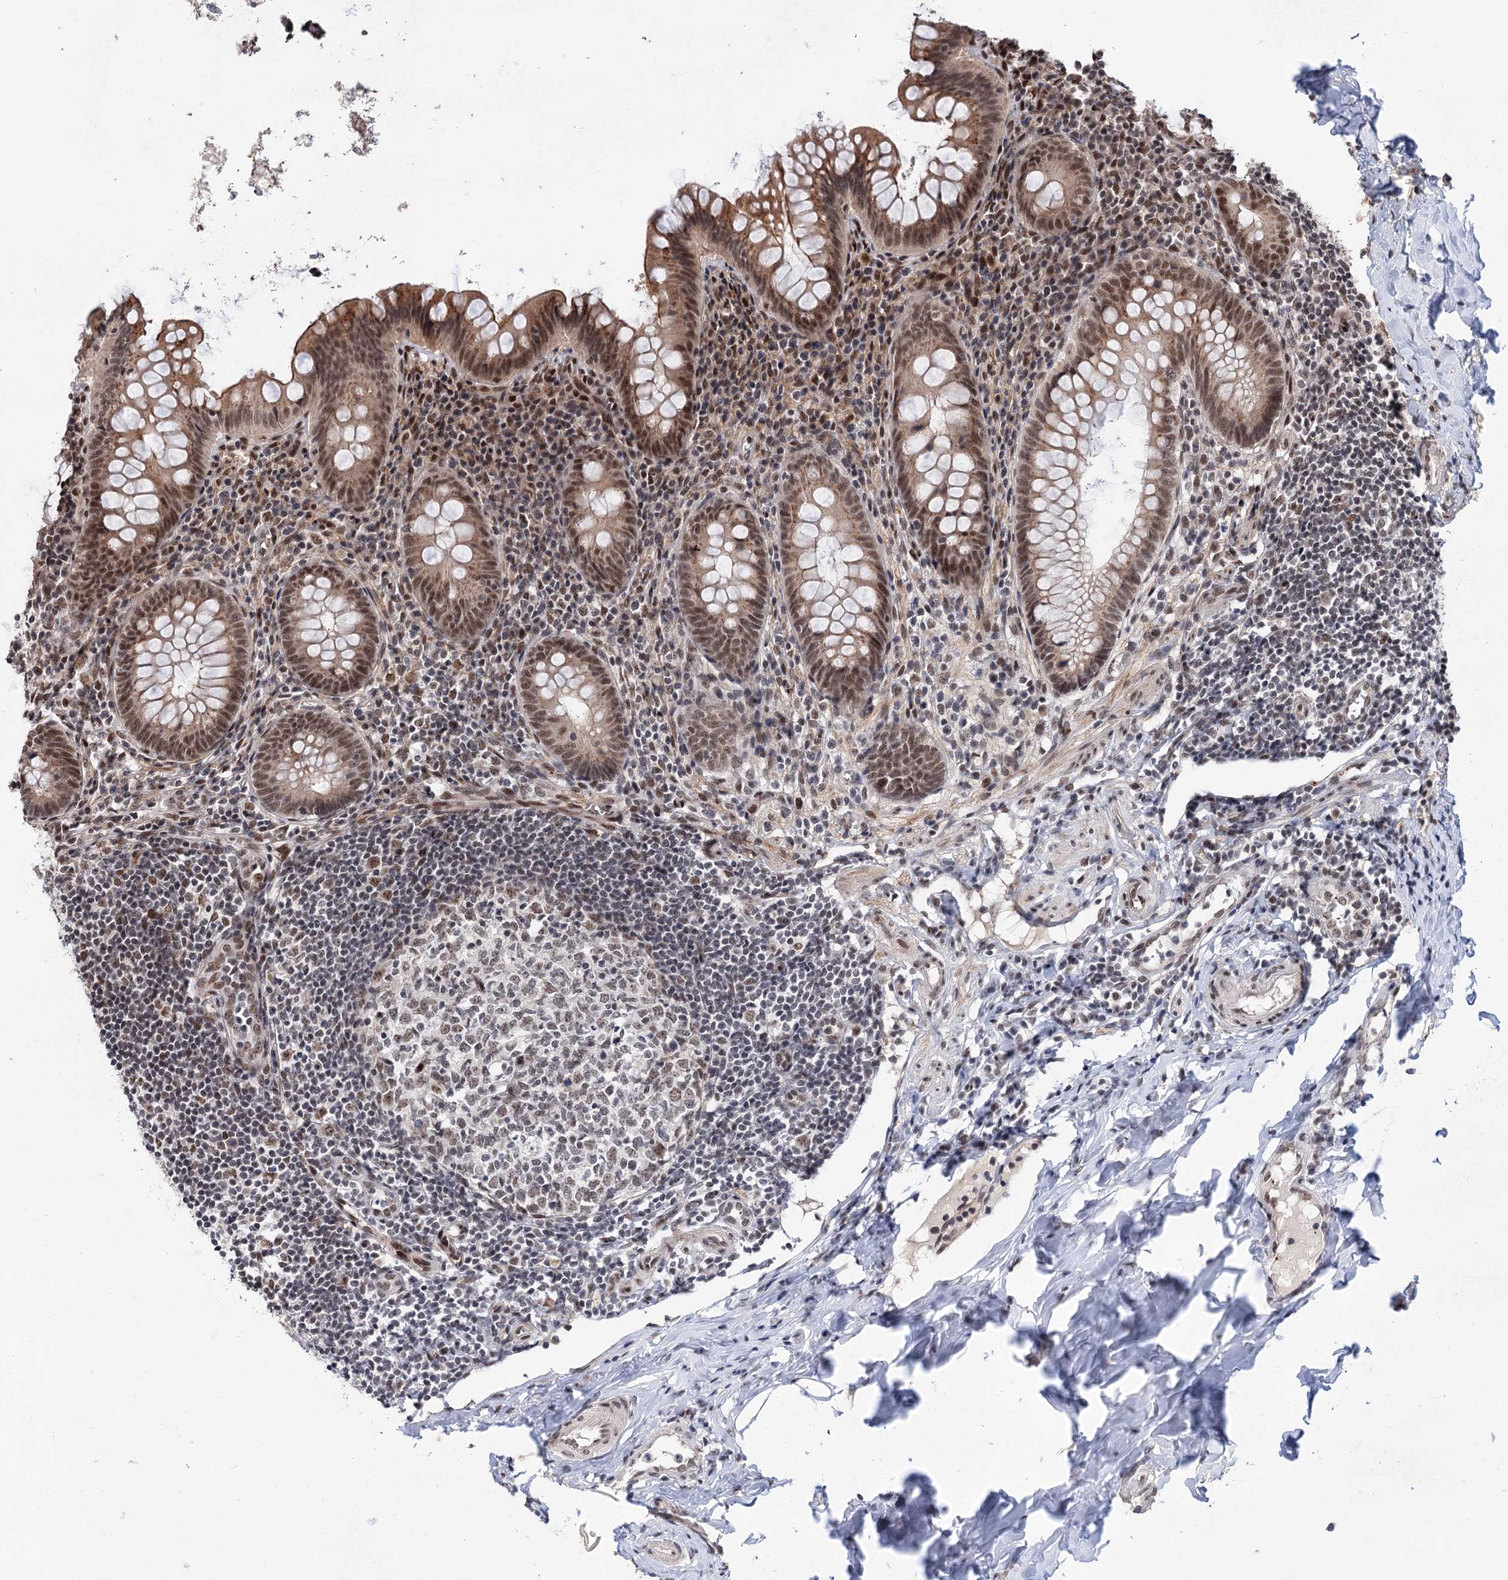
{"staining": {"intensity": "moderate", "quantity": ">75%", "location": "cytoplasmic/membranous,nuclear"}, "tissue": "appendix", "cell_type": "Glandular cells", "image_type": "normal", "snomed": [{"axis": "morphology", "description": "Normal tissue, NOS"}, {"axis": "topography", "description": "Appendix"}], "caption": "Immunohistochemical staining of normal human appendix demonstrates medium levels of moderate cytoplasmic/membranous,nuclear staining in about >75% of glandular cells.", "gene": "MAML1", "patient": {"sex": "female", "age": 33}}